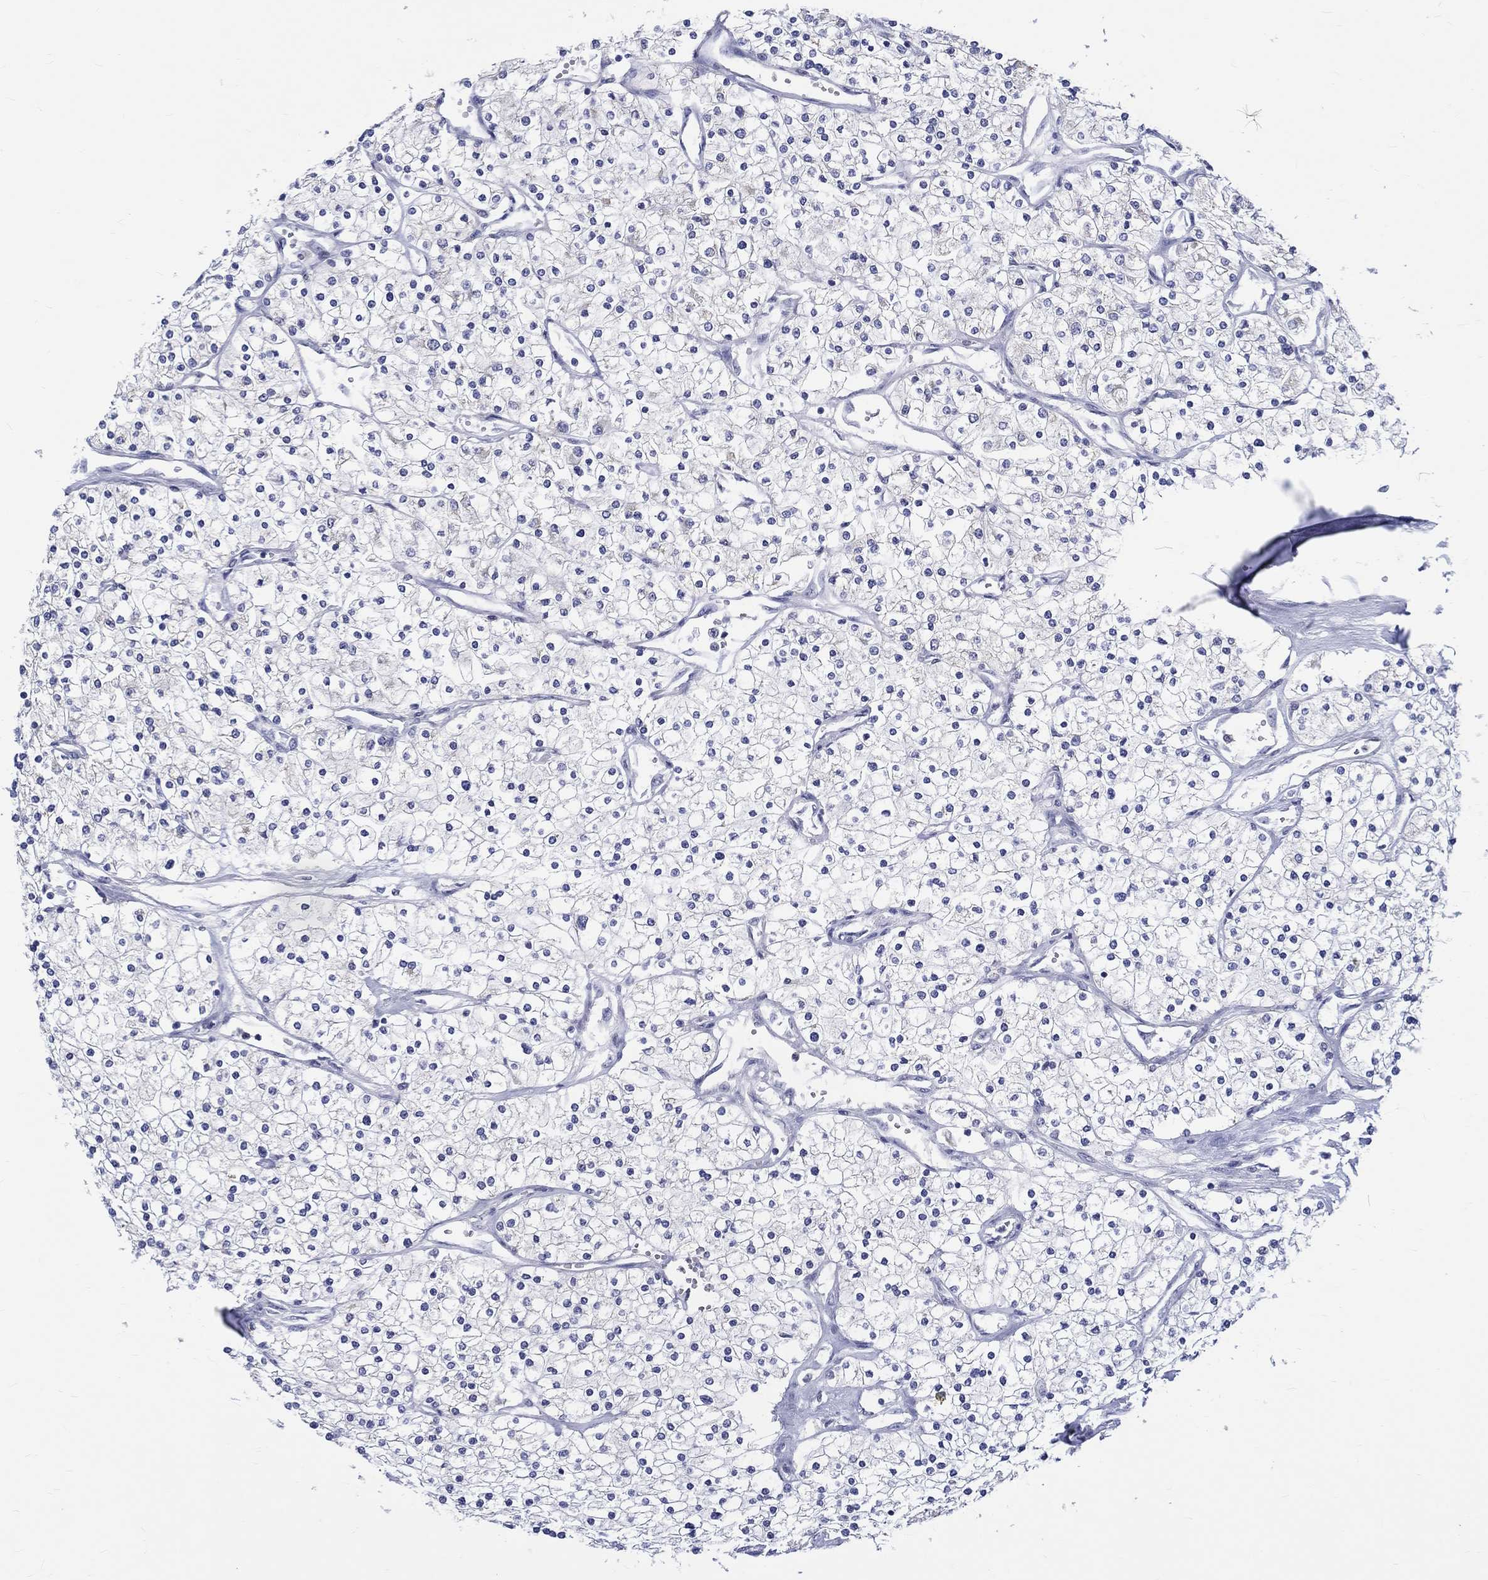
{"staining": {"intensity": "negative", "quantity": "none", "location": "none"}, "tissue": "renal cancer", "cell_type": "Tumor cells", "image_type": "cancer", "snomed": [{"axis": "morphology", "description": "Adenocarcinoma, NOS"}, {"axis": "topography", "description": "Kidney"}], "caption": "The immunohistochemistry (IHC) photomicrograph has no significant positivity in tumor cells of adenocarcinoma (renal) tissue.", "gene": "ST6GALNAC1", "patient": {"sex": "male", "age": 80}}